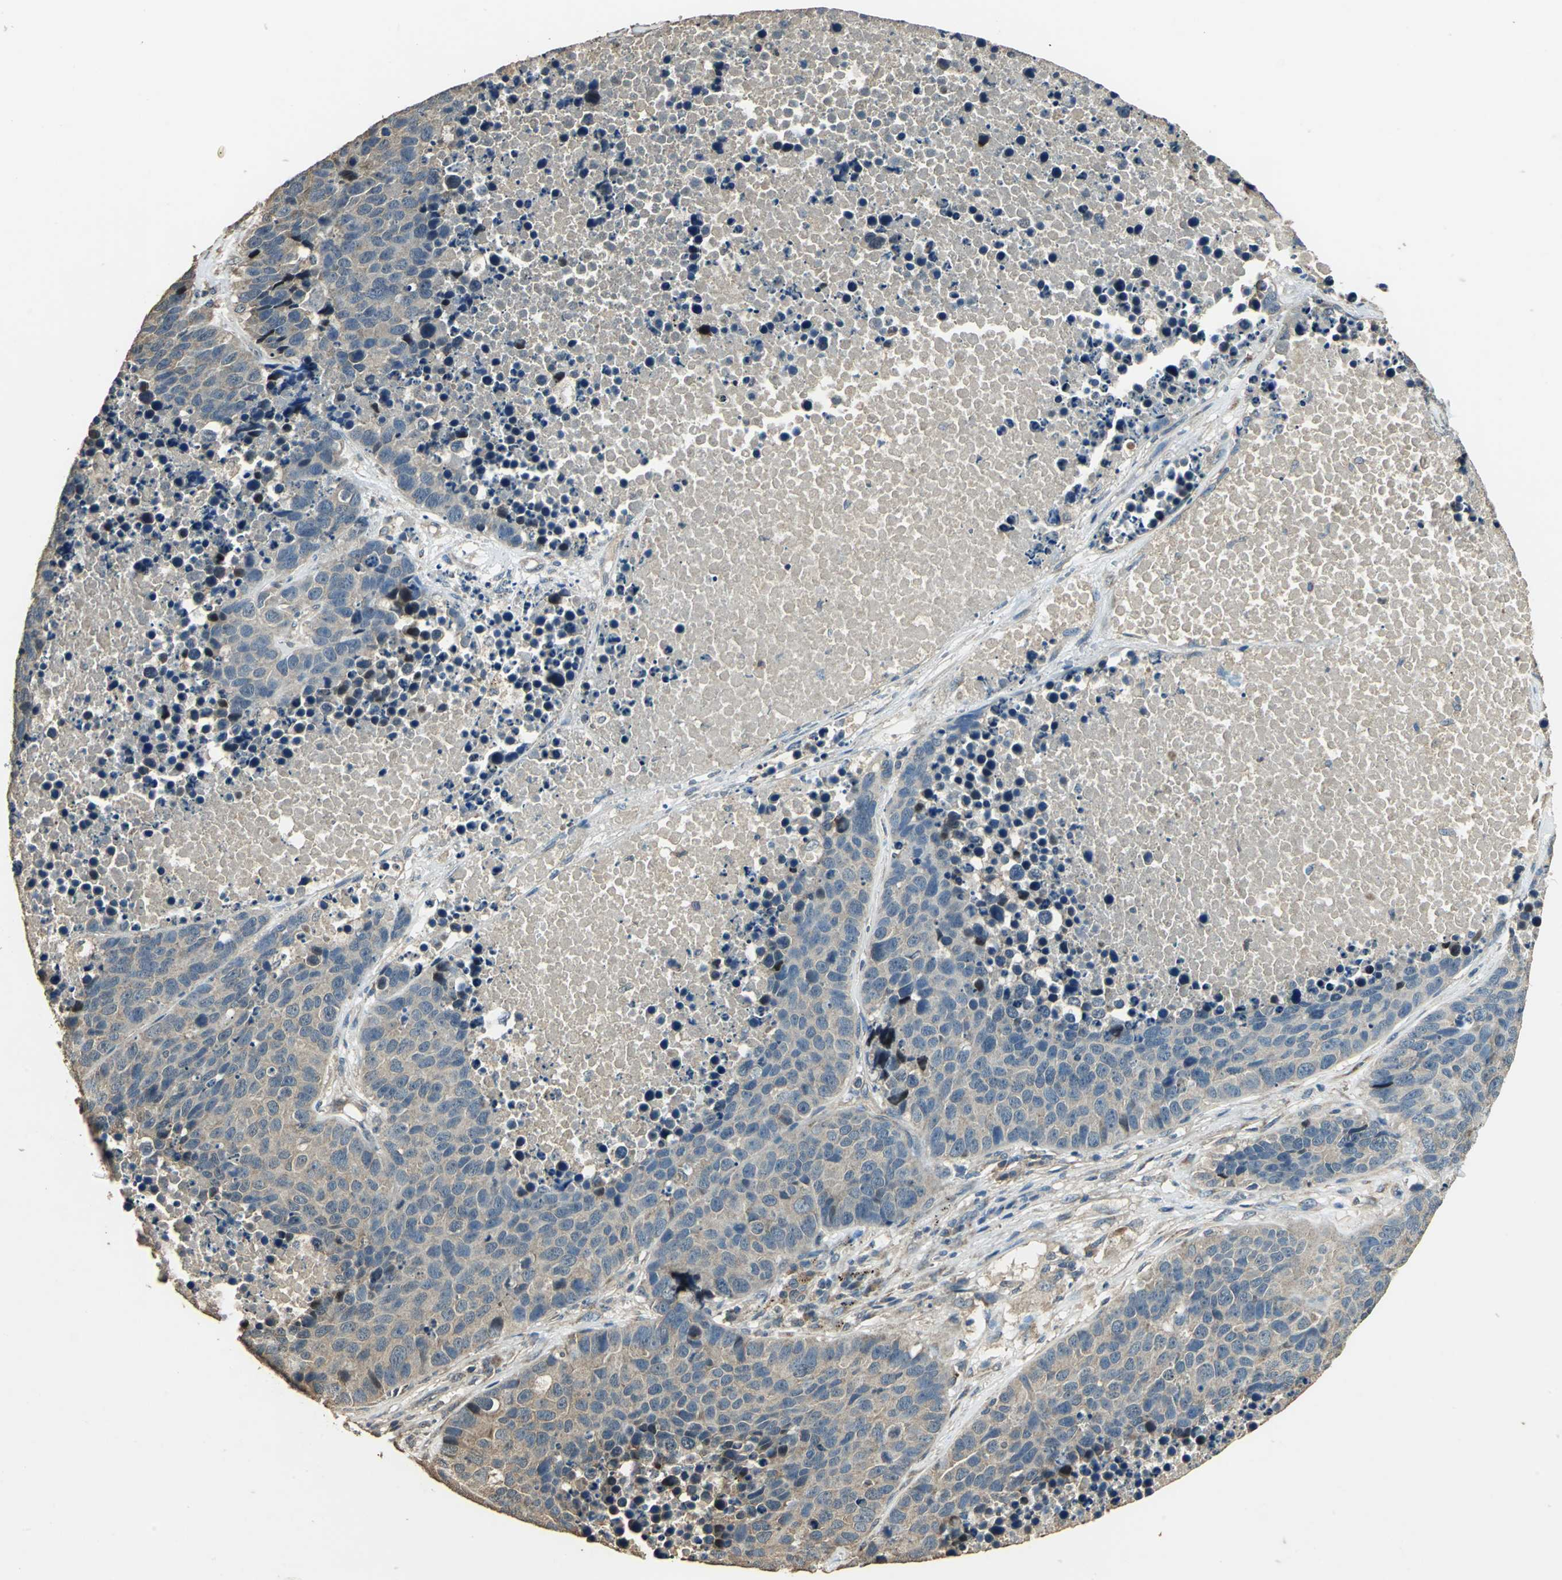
{"staining": {"intensity": "weak", "quantity": ">75%", "location": "cytoplasmic/membranous"}, "tissue": "carcinoid", "cell_type": "Tumor cells", "image_type": "cancer", "snomed": [{"axis": "morphology", "description": "Carcinoid, malignant, NOS"}, {"axis": "topography", "description": "Lung"}], "caption": "Protein staining of carcinoid tissue shows weak cytoplasmic/membranous positivity in approximately >75% of tumor cells.", "gene": "TMPRSS4", "patient": {"sex": "male", "age": 60}}